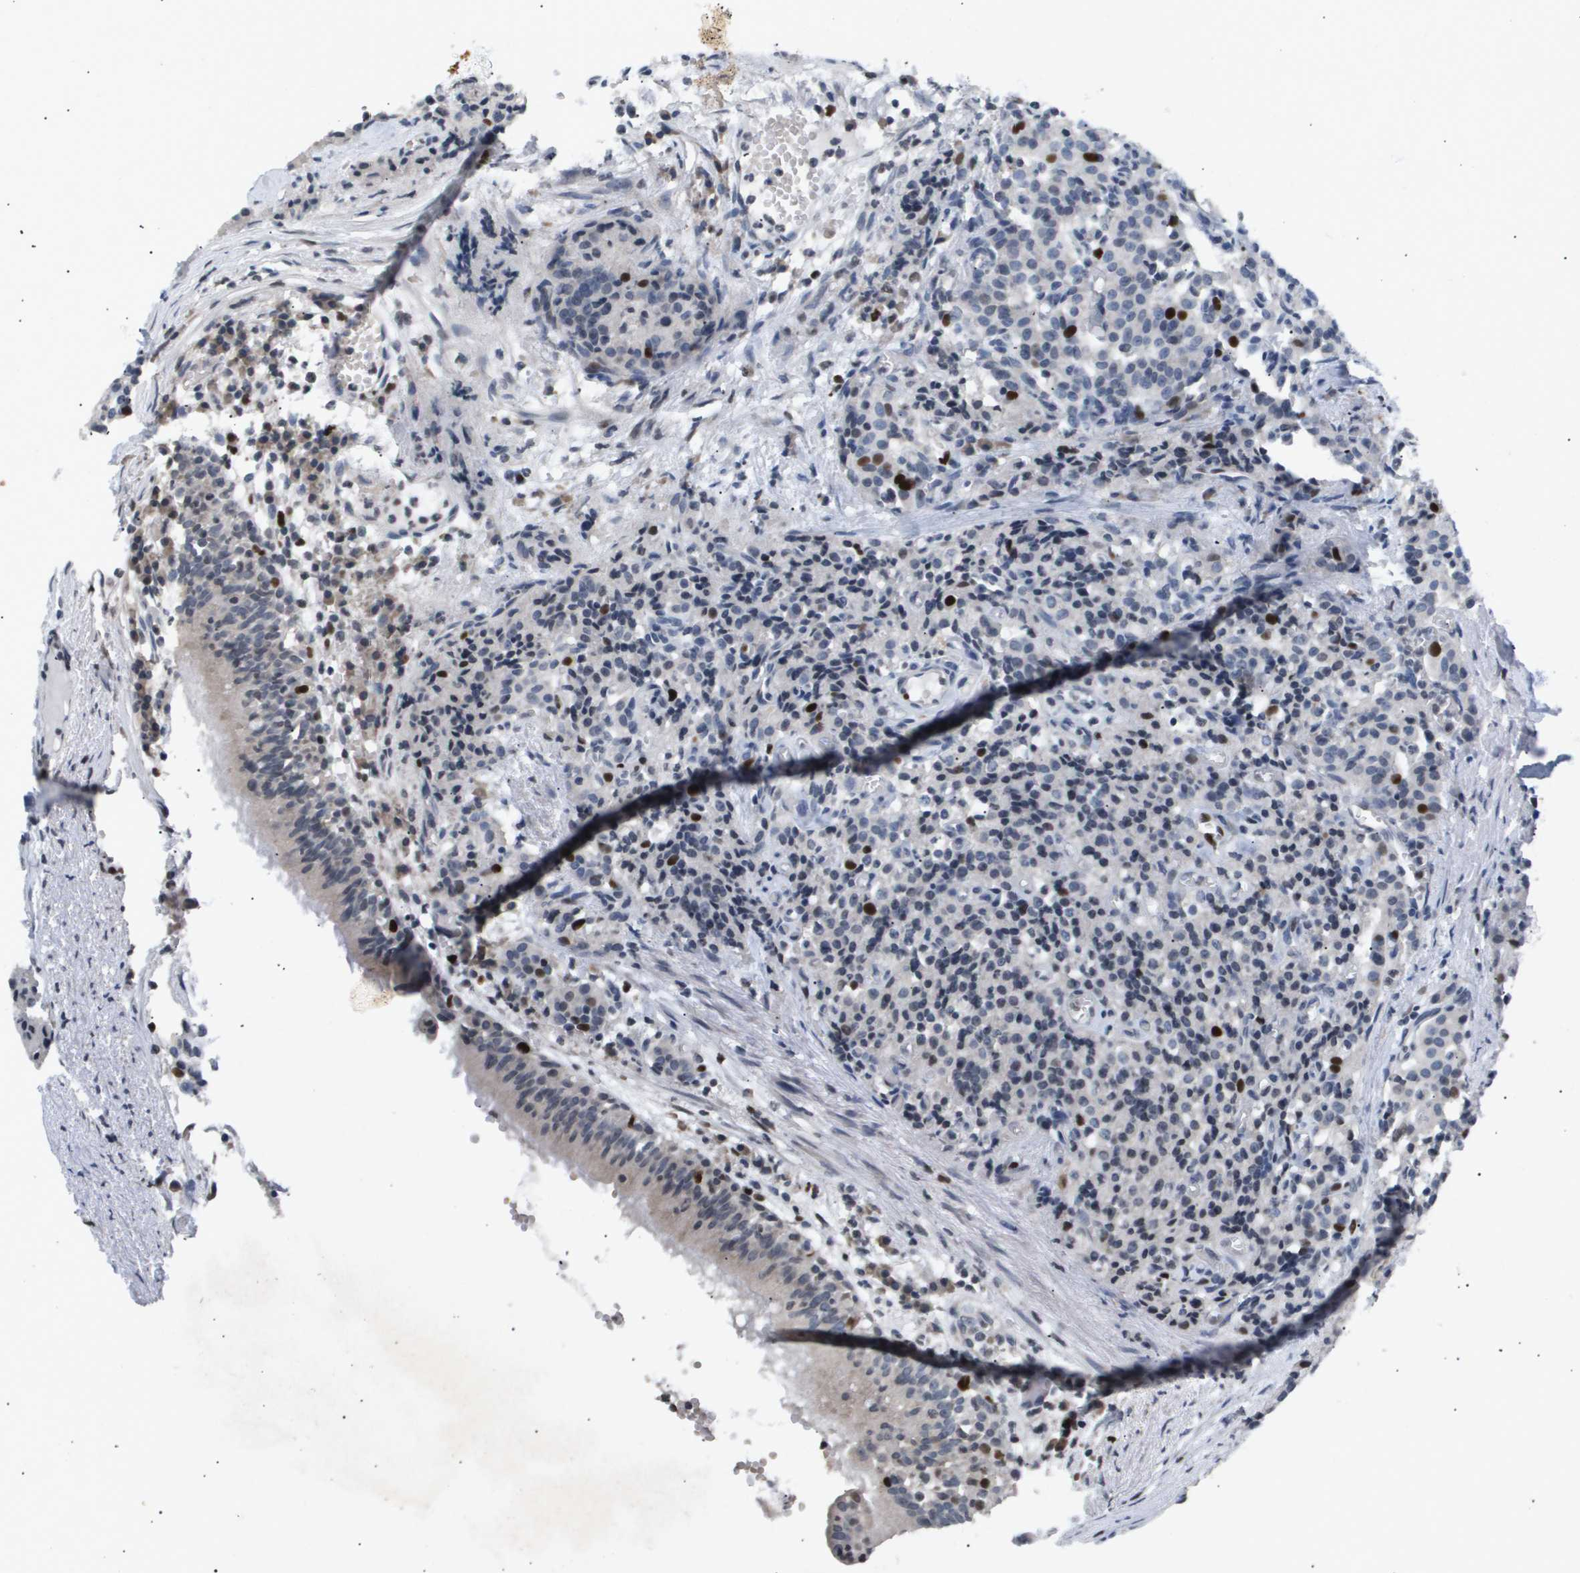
{"staining": {"intensity": "strong", "quantity": "<25%", "location": "nuclear"}, "tissue": "carcinoid", "cell_type": "Tumor cells", "image_type": "cancer", "snomed": [{"axis": "morphology", "description": "Carcinoid, malignant, NOS"}, {"axis": "topography", "description": "Lung"}], "caption": "Carcinoid stained with immunohistochemistry (IHC) demonstrates strong nuclear positivity in approximately <25% of tumor cells.", "gene": "ANAPC2", "patient": {"sex": "male", "age": 30}}